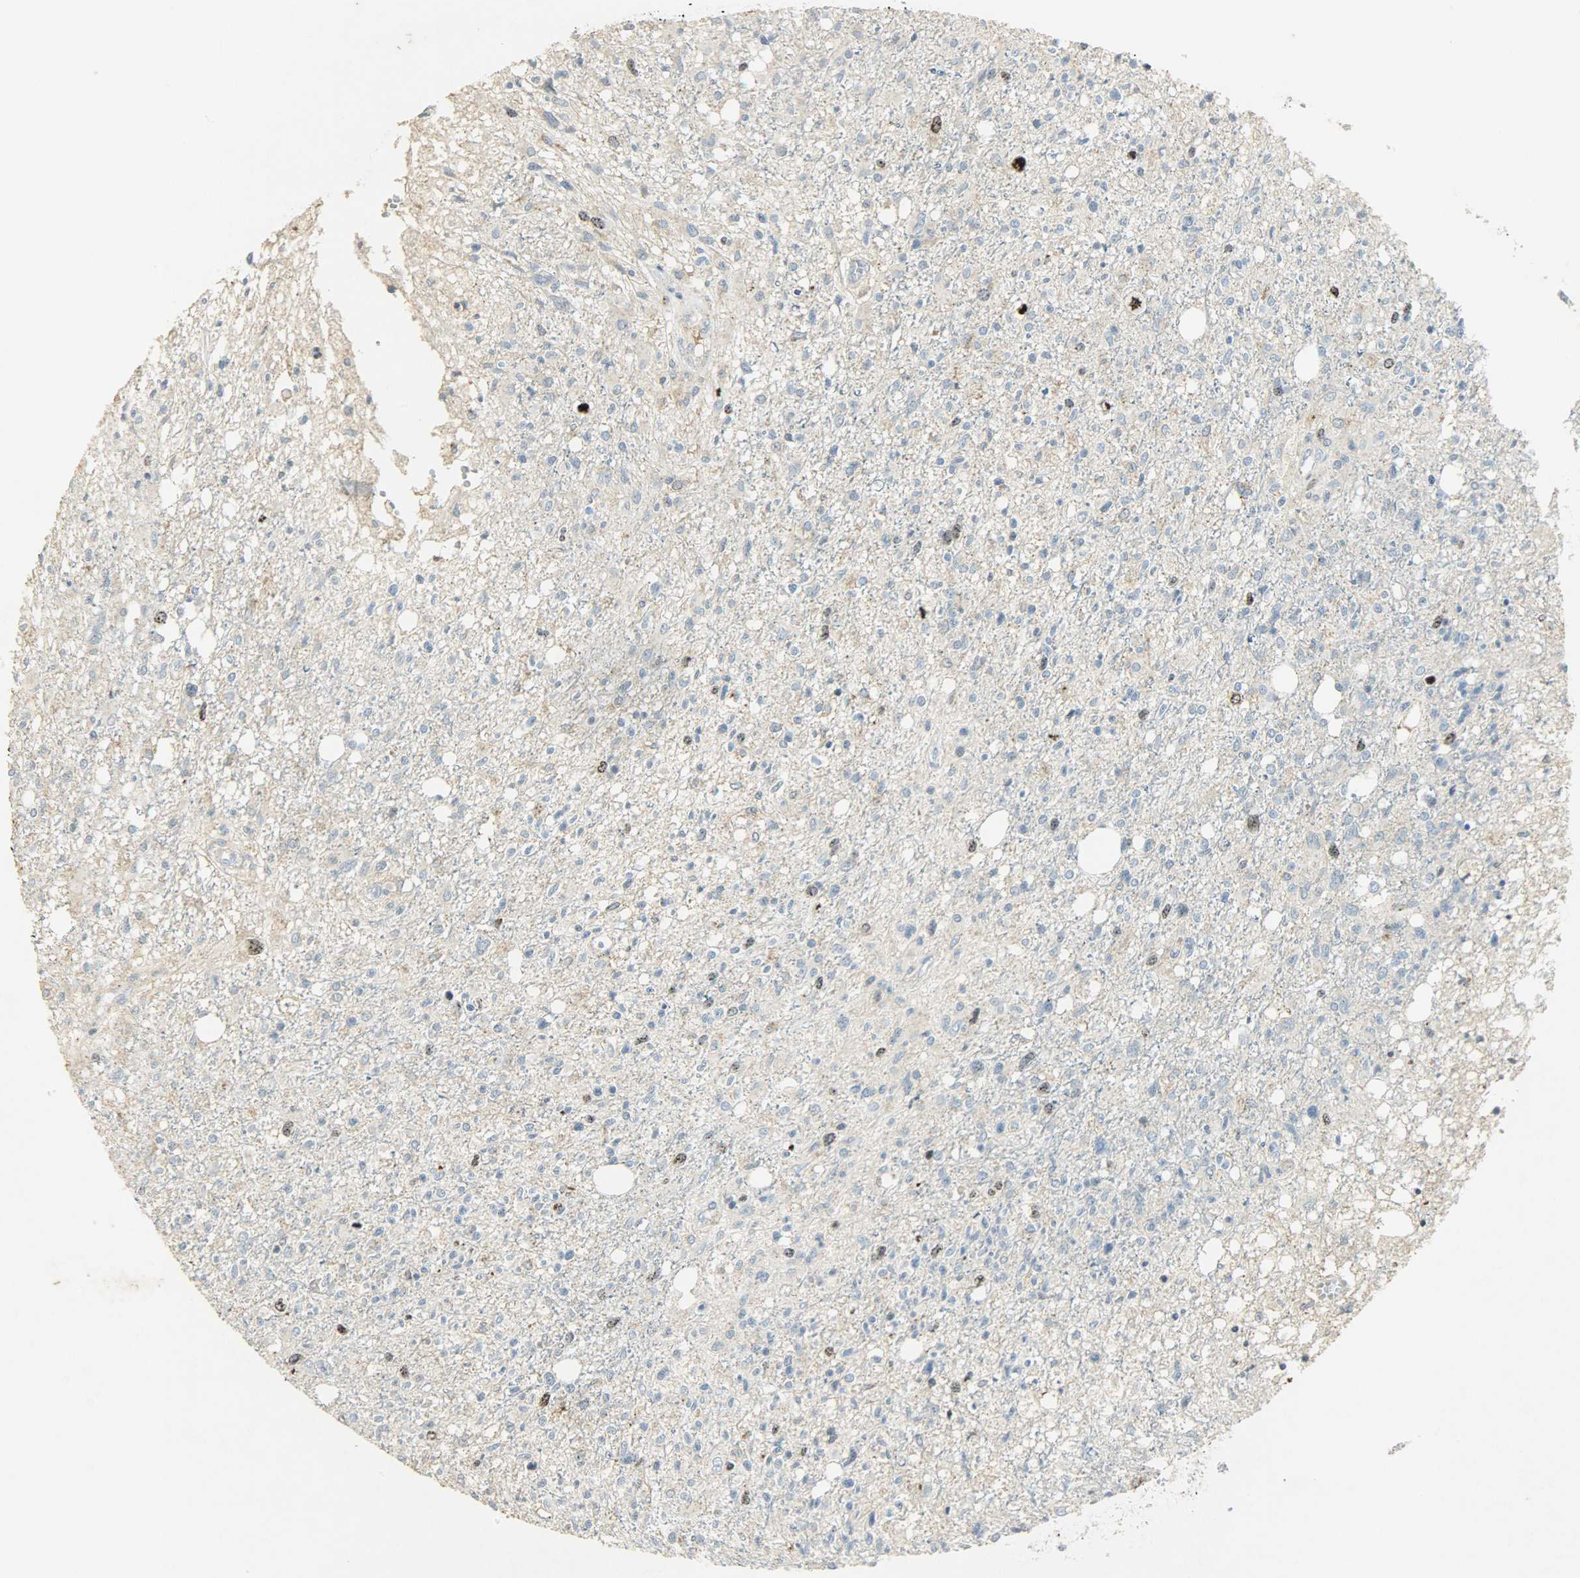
{"staining": {"intensity": "moderate", "quantity": "<25%", "location": "nuclear"}, "tissue": "glioma", "cell_type": "Tumor cells", "image_type": "cancer", "snomed": [{"axis": "morphology", "description": "Glioma, malignant, High grade"}, {"axis": "topography", "description": "Cerebral cortex"}], "caption": "Brown immunohistochemical staining in malignant glioma (high-grade) demonstrates moderate nuclear staining in approximately <25% of tumor cells. (brown staining indicates protein expression, while blue staining denotes nuclei).", "gene": "AURKB", "patient": {"sex": "male", "age": 76}}